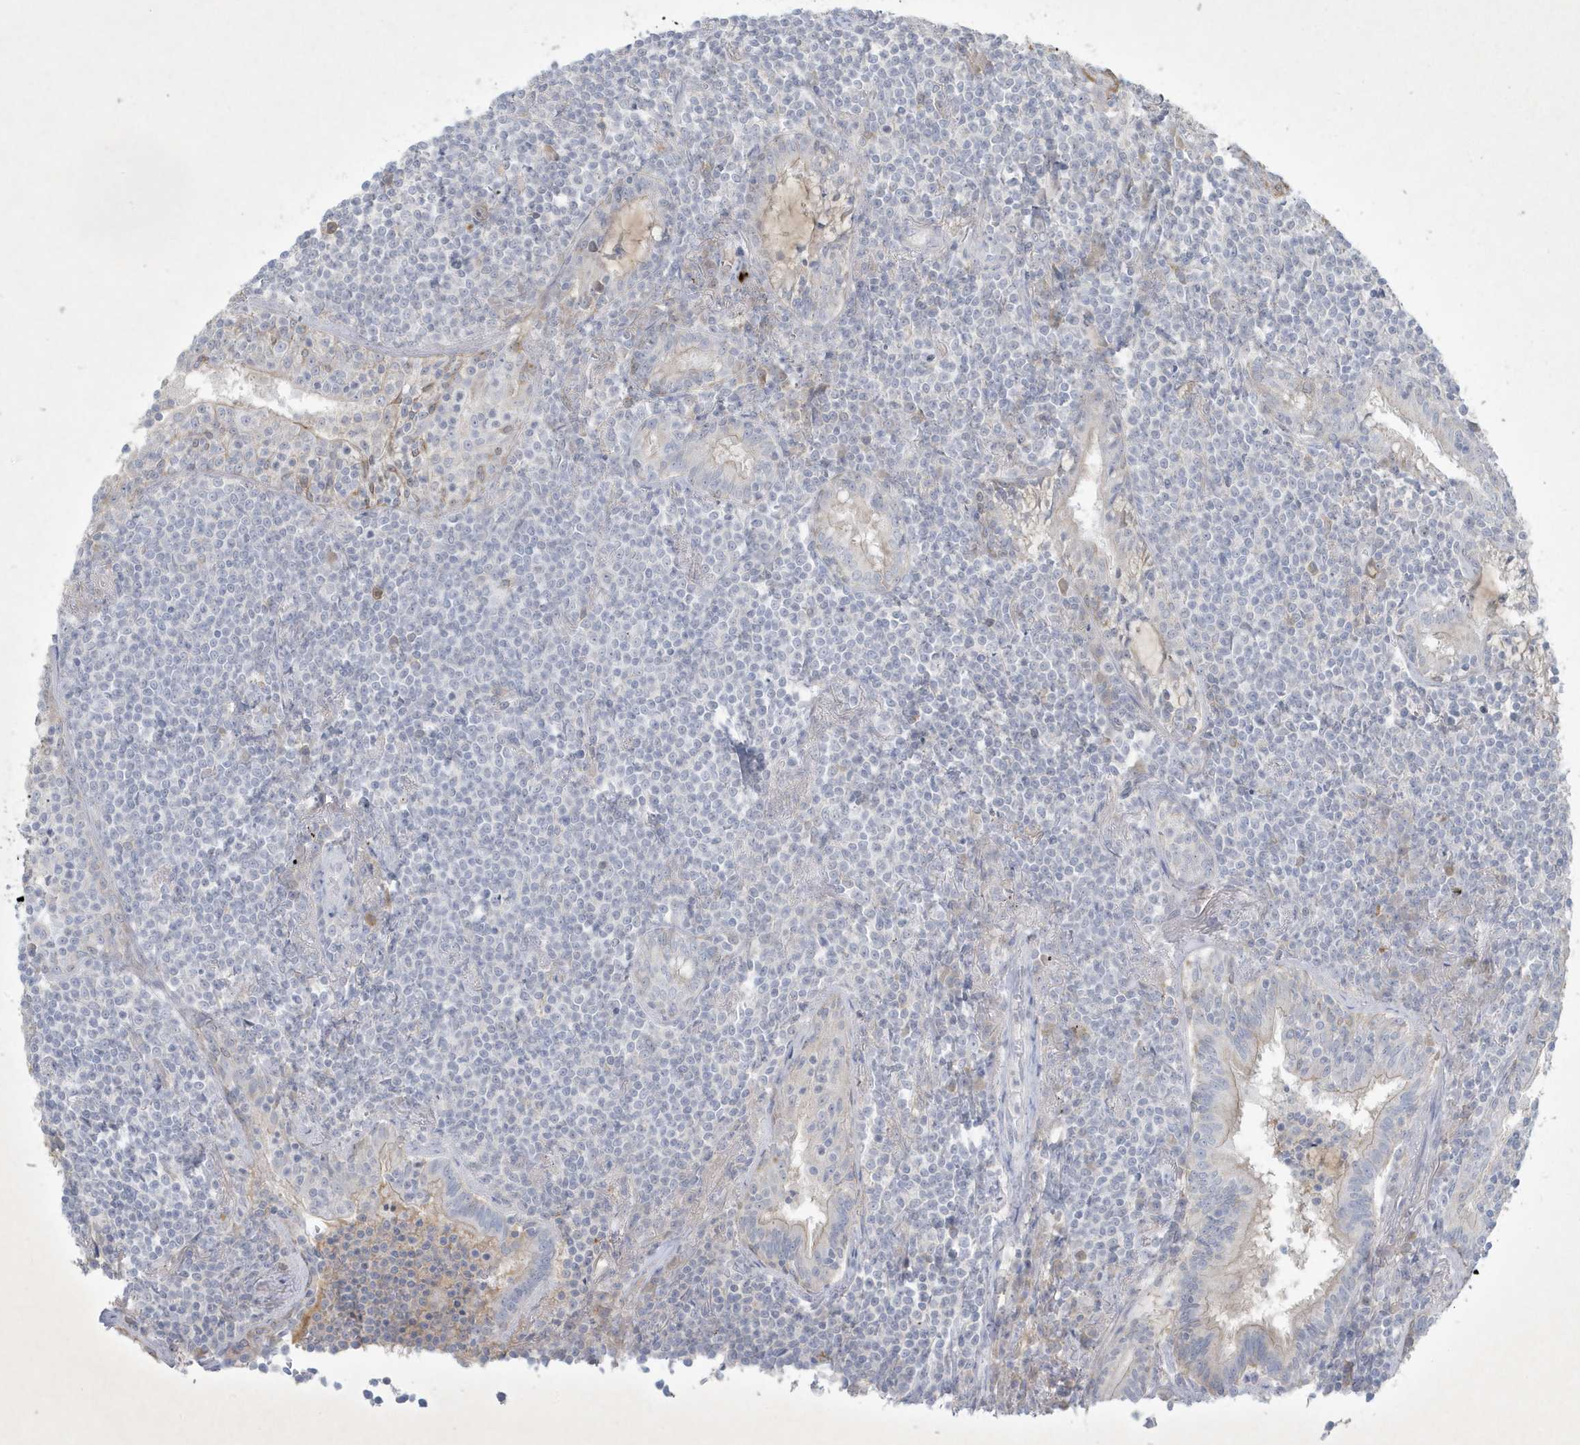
{"staining": {"intensity": "negative", "quantity": "none", "location": "none"}, "tissue": "lymphoma", "cell_type": "Tumor cells", "image_type": "cancer", "snomed": [{"axis": "morphology", "description": "Malignant lymphoma, non-Hodgkin's type, Low grade"}, {"axis": "topography", "description": "Lung"}], "caption": "Immunohistochemistry of human malignant lymphoma, non-Hodgkin's type (low-grade) displays no staining in tumor cells.", "gene": "CCDC24", "patient": {"sex": "female", "age": 71}}